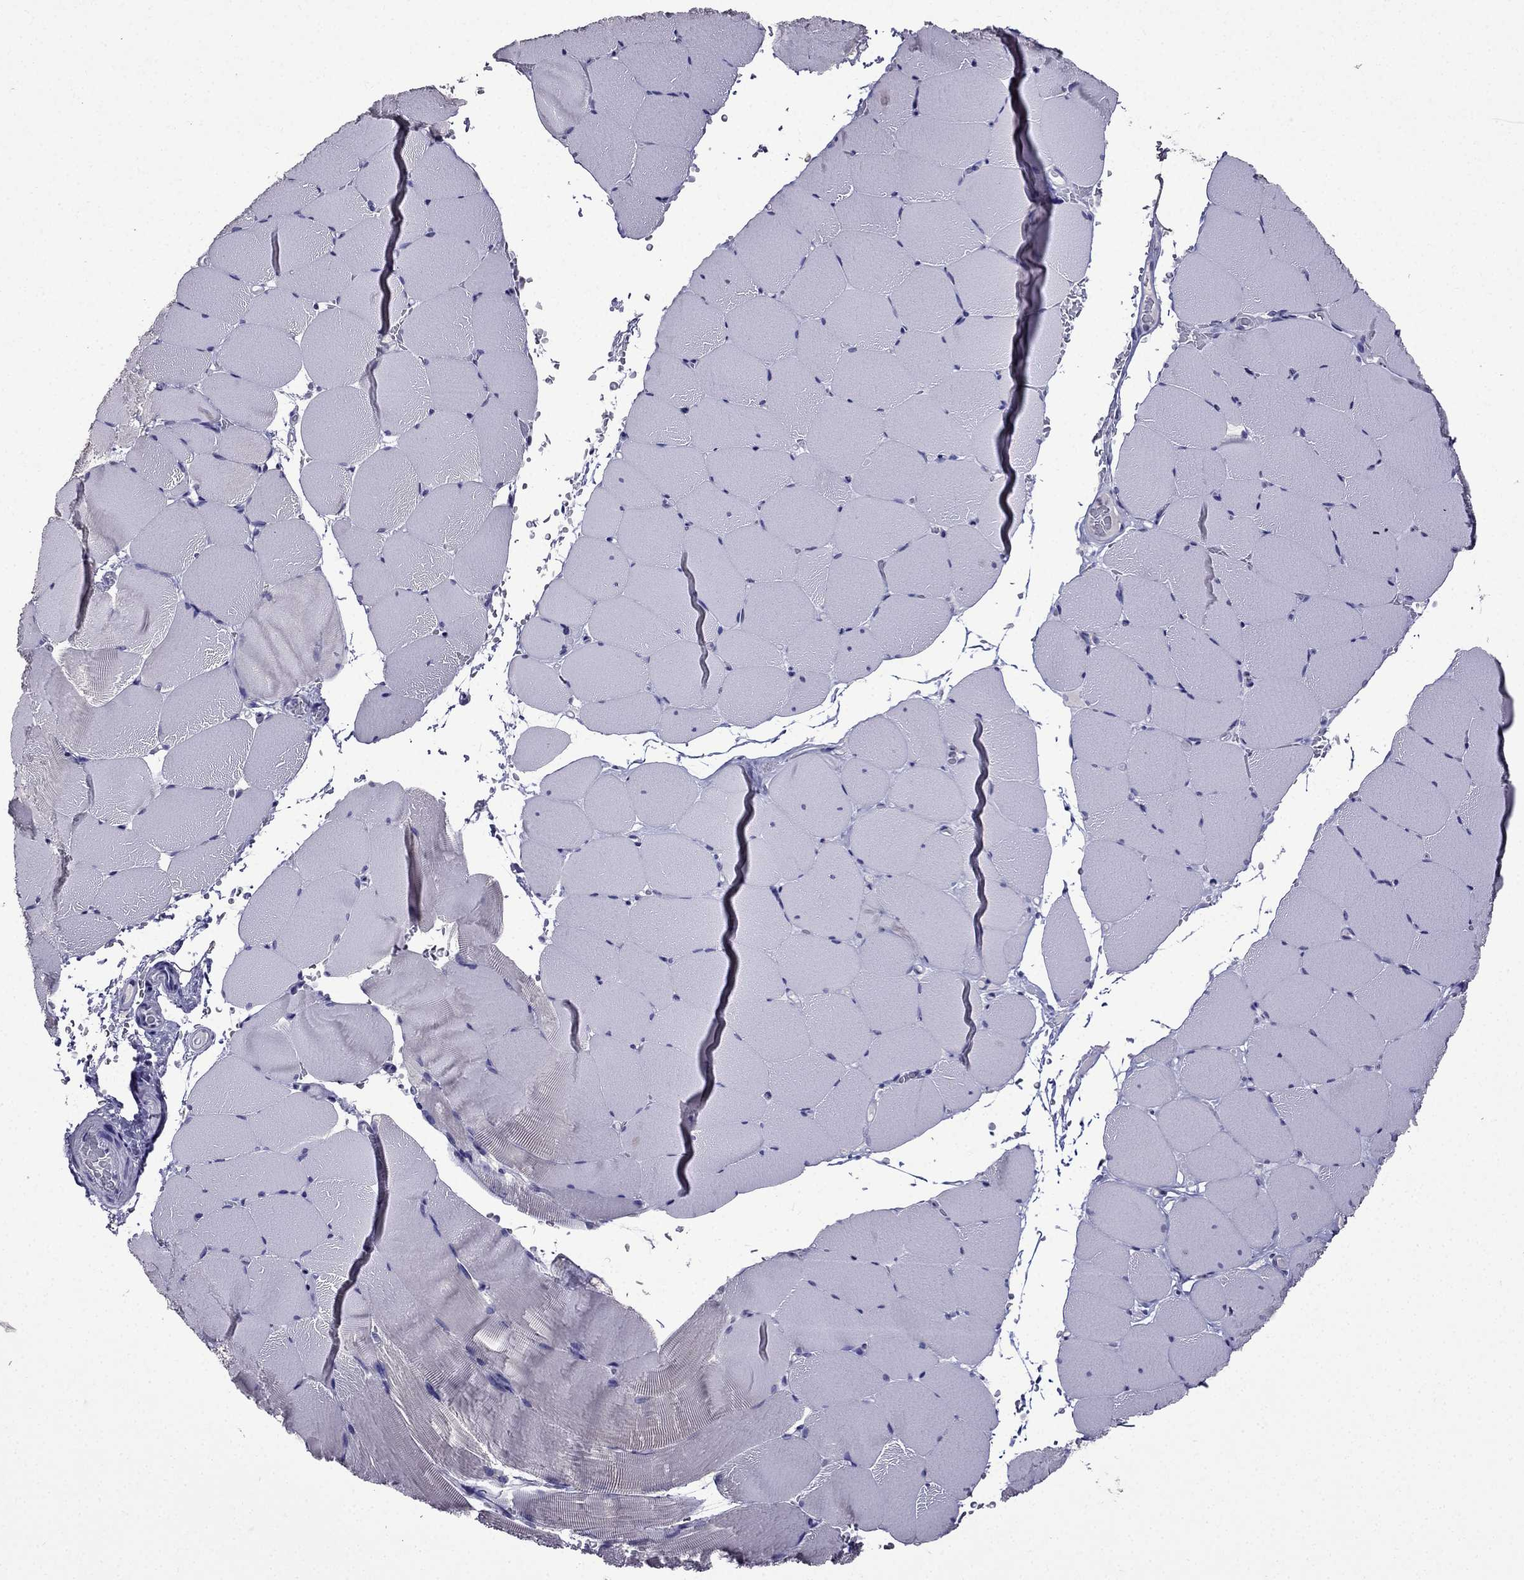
{"staining": {"intensity": "negative", "quantity": "none", "location": "none"}, "tissue": "skeletal muscle", "cell_type": "Myocytes", "image_type": "normal", "snomed": [{"axis": "morphology", "description": "Normal tissue, NOS"}, {"axis": "topography", "description": "Skeletal muscle"}], "caption": "Immunohistochemistry histopathology image of benign skeletal muscle: human skeletal muscle stained with DAB demonstrates no significant protein positivity in myocytes. (Stains: DAB immunohistochemistry (IHC) with hematoxylin counter stain, Microscopy: brightfield microscopy at high magnification).", "gene": "DNAH17", "patient": {"sex": "female", "age": 37}}